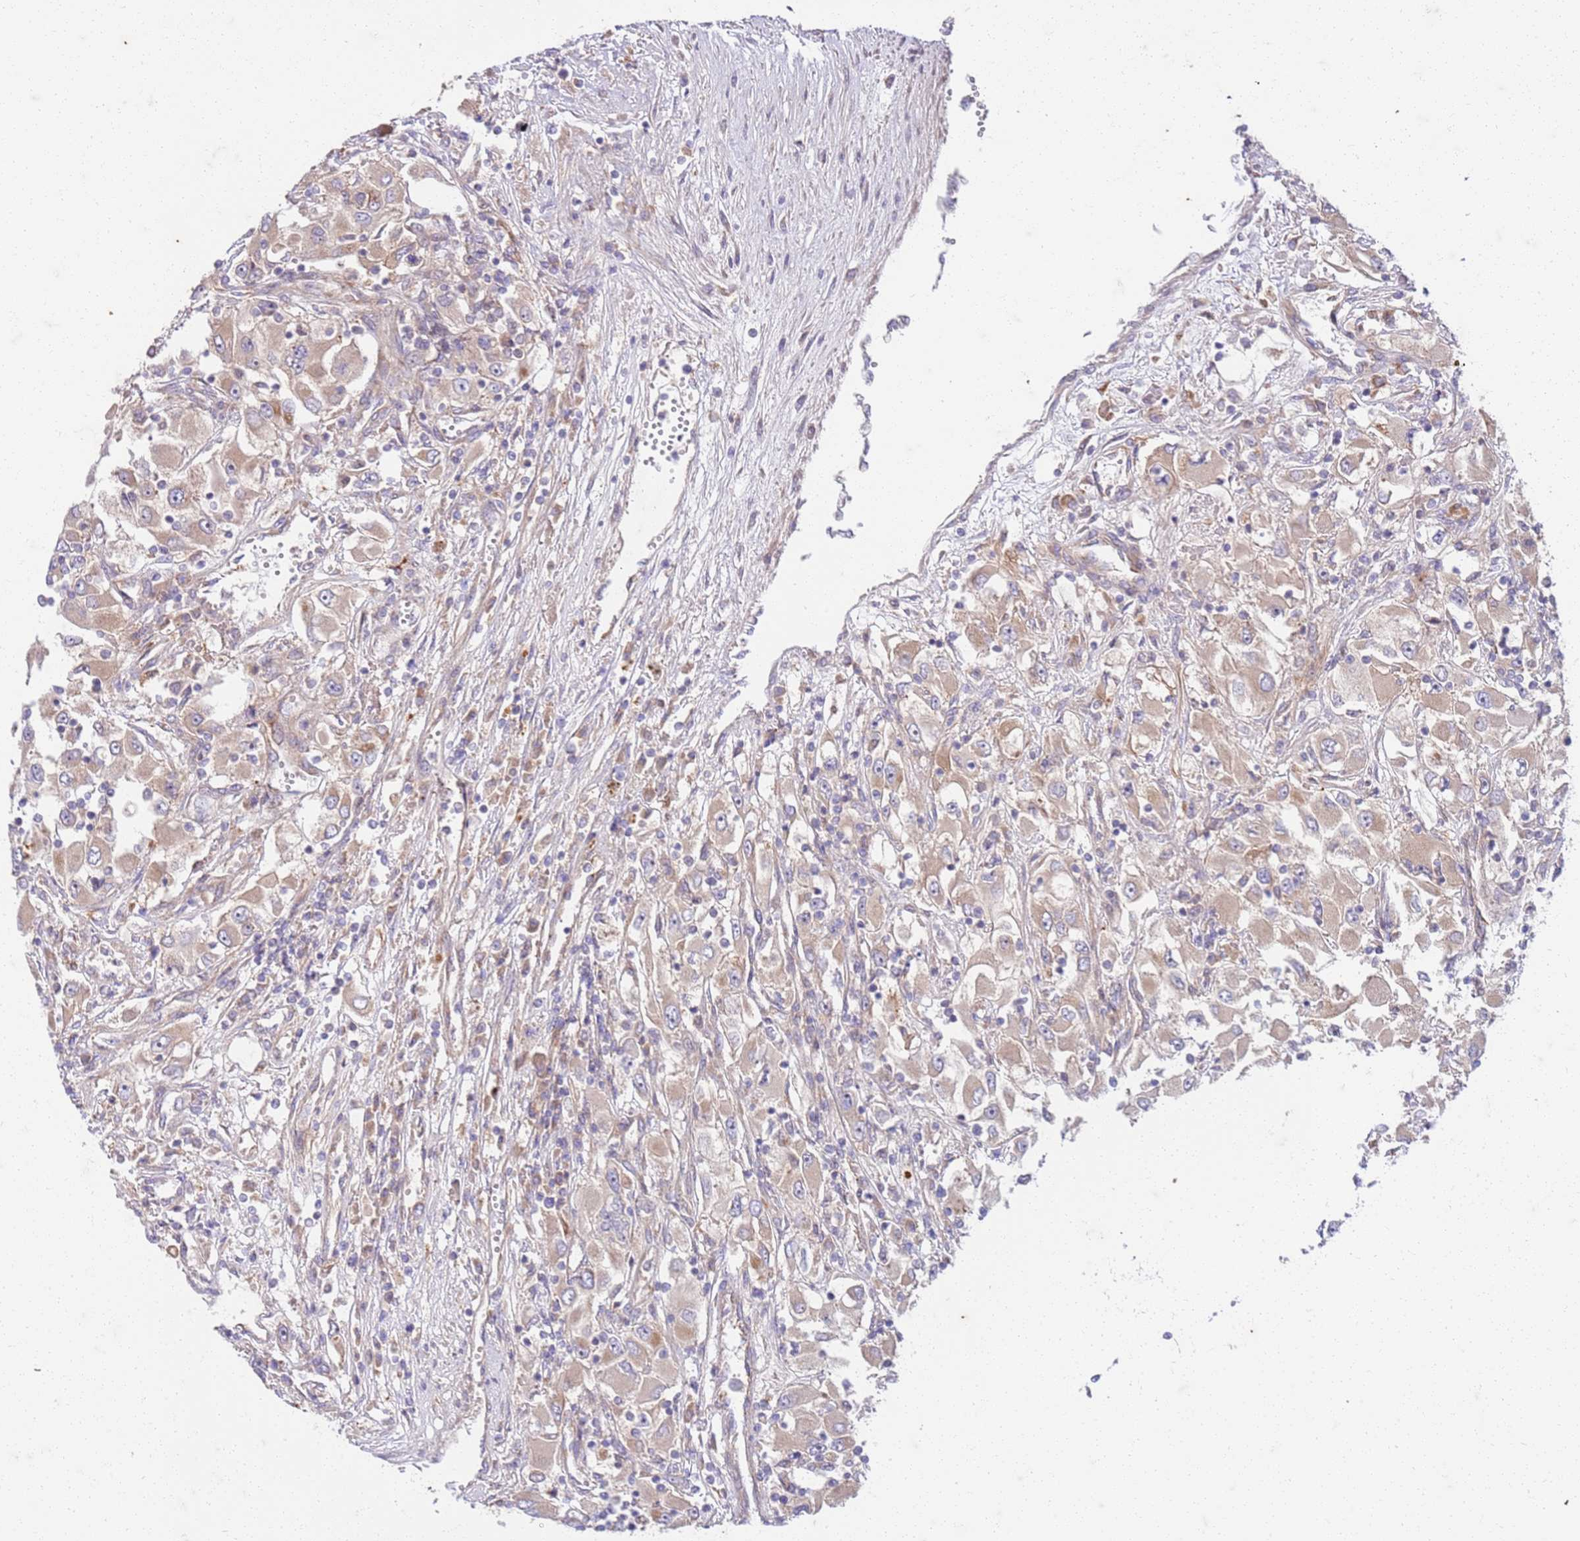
{"staining": {"intensity": "weak", "quantity": ">75%", "location": "cytoplasmic/membranous"}, "tissue": "renal cancer", "cell_type": "Tumor cells", "image_type": "cancer", "snomed": [{"axis": "morphology", "description": "Adenocarcinoma, NOS"}, {"axis": "topography", "description": "Kidney"}], "caption": "IHC of human renal cancer (adenocarcinoma) demonstrates low levels of weak cytoplasmic/membranous expression in approximately >75% of tumor cells.", "gene": "OSBP", "patient": {"sex": "female", "age": 52}}